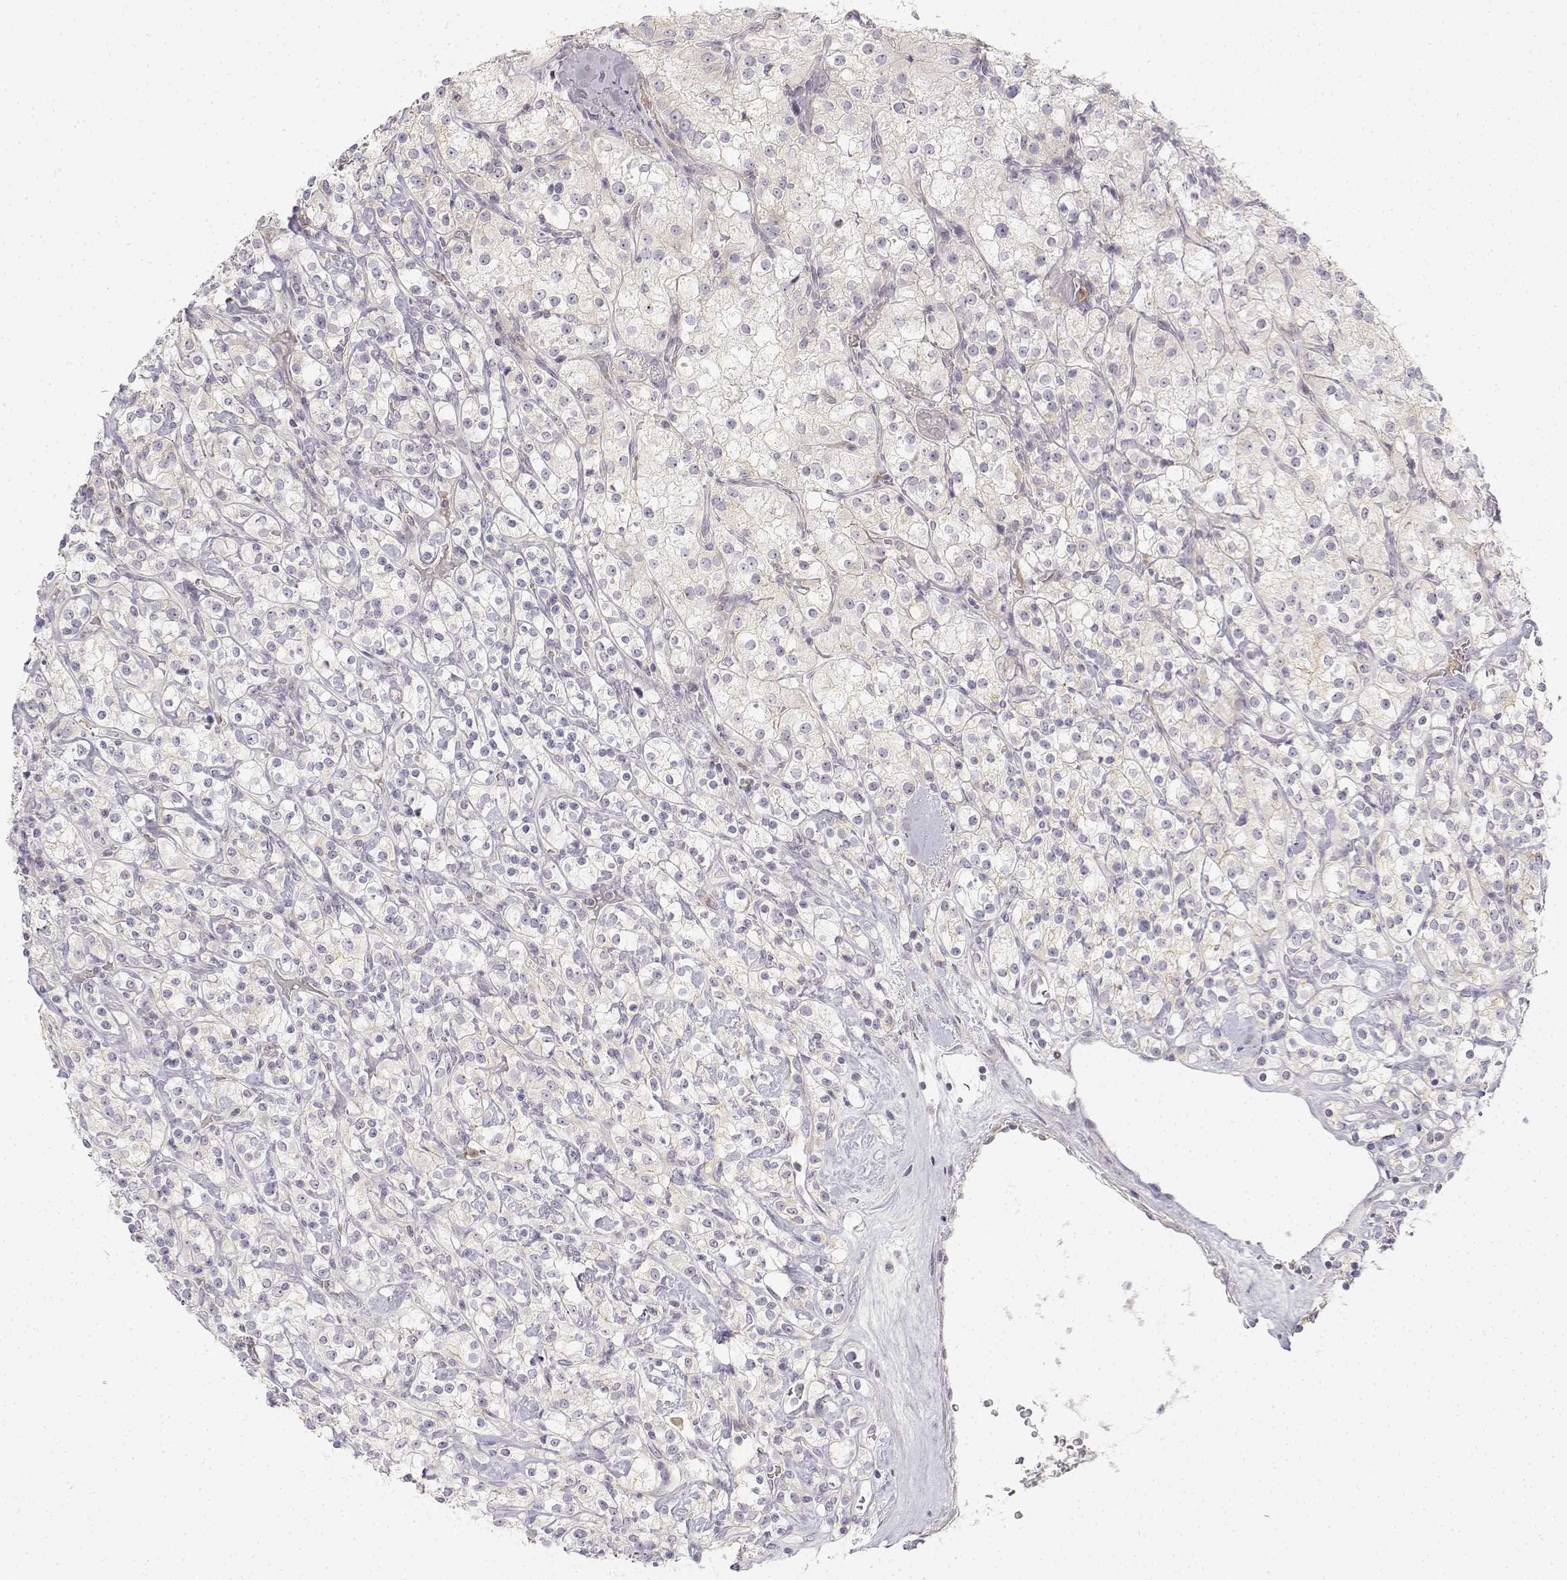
{"staining": {"intensity": "negative", "quantity": "none", "location": "none"}, "tissue": "renal cancer", "cell_type": "Tumor cells", "image_type": "cancer", "snomed": [{"axis": "morphology", "description": "Adenocarcinoma, NOS"}, {"axis": "topography", "description": "Kidney"}], "caption": "The immunohistochemistry (IHC) image has no significant staining in tumor cells of renal adenocarcinoma tissue. (DAB immunohistochemistry (IHC) with hematoxylin counter stain).", "gene": "GLIPR1L2", "patient": {"sex": "male", "age": 77}}